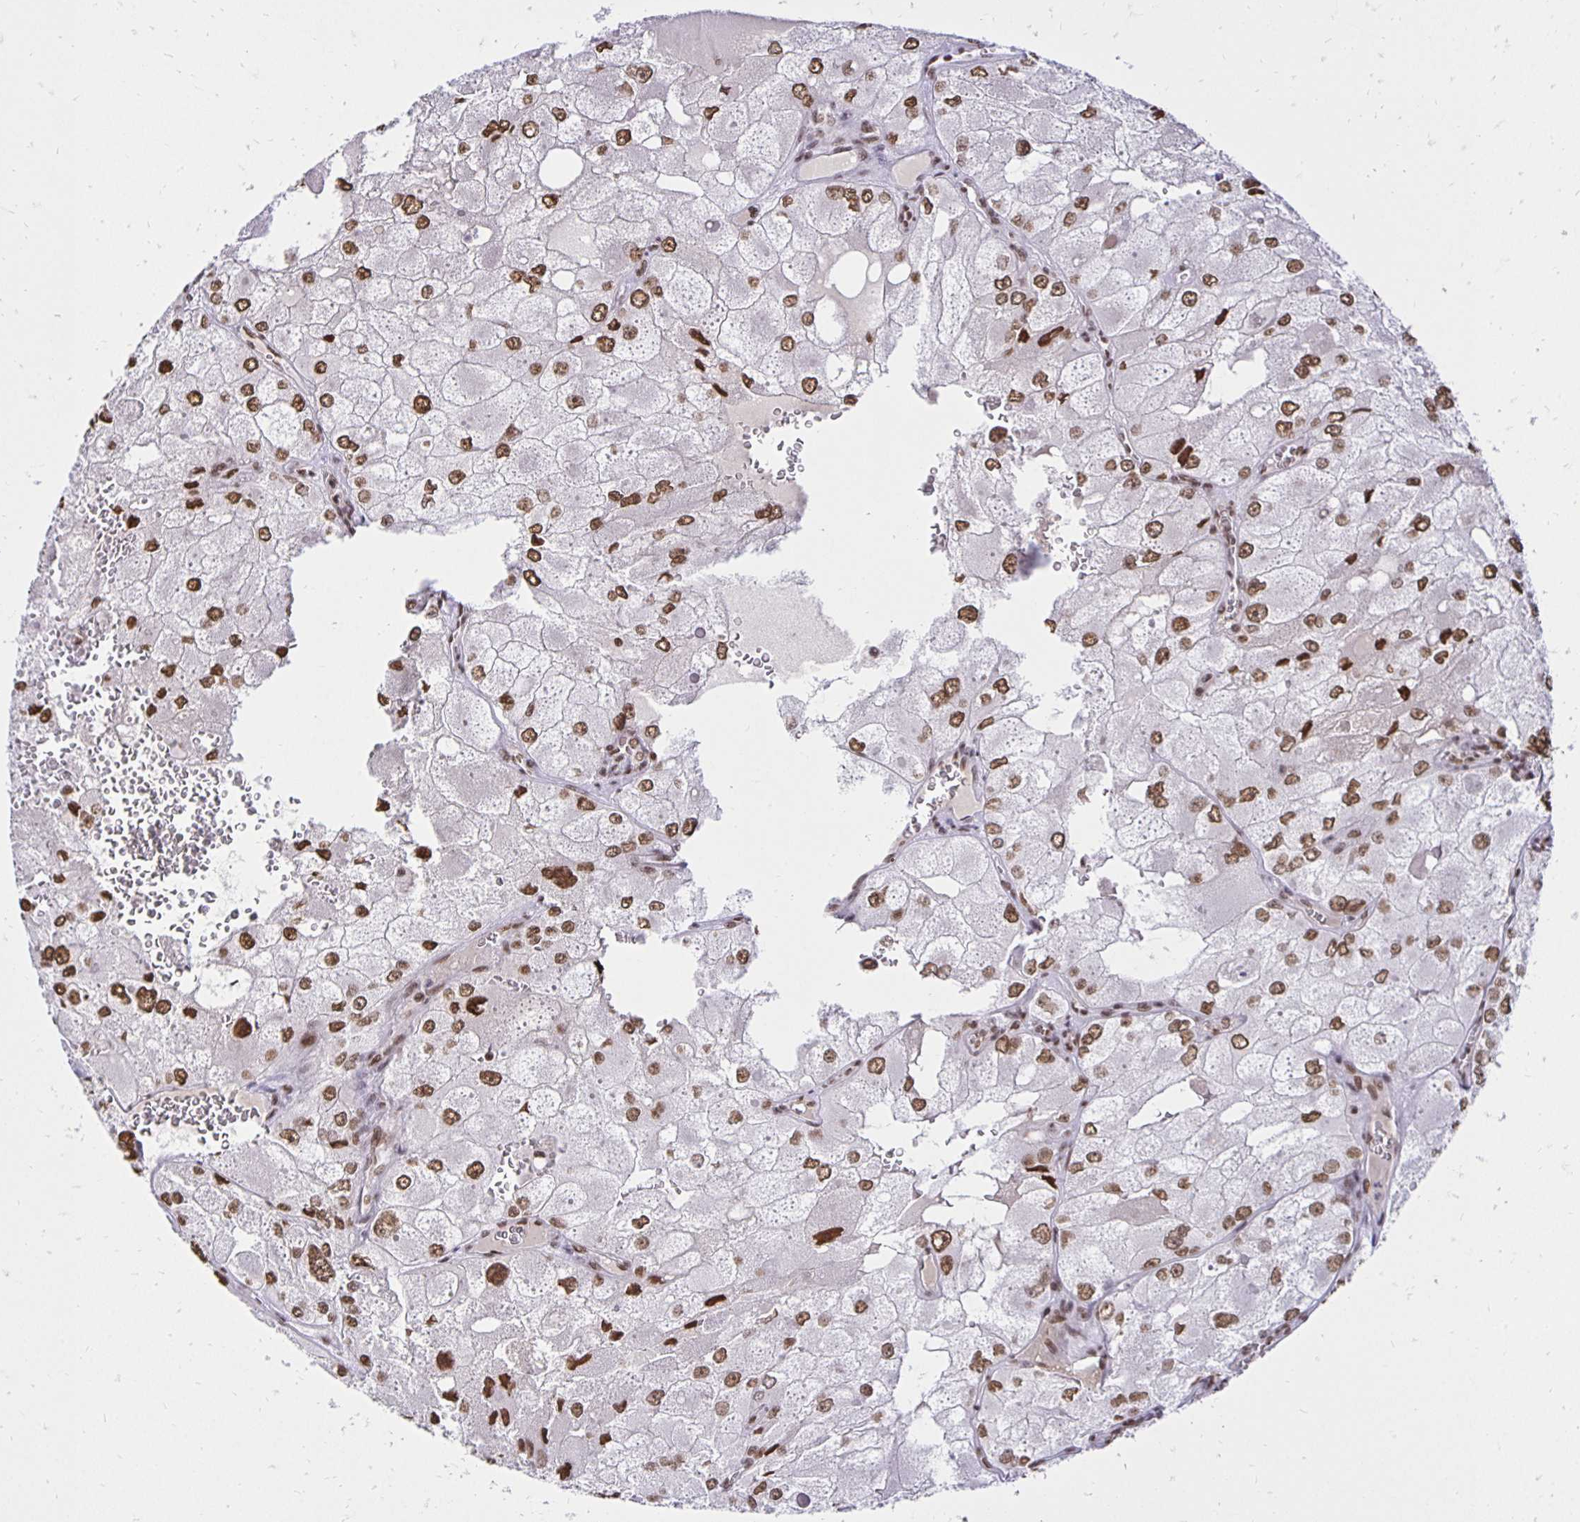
{"staining": {"intensity": "moderate", "quantity": ">75%", "location": "nuclear"}, "tissue": "renal cancer", "cell_type": "Tumor cells", "image_type": "cancer", "snomed": [{"axis": "morphology", "description": "Adenocarcinoma, NOS"}, {"axis": "topography", "description": "Kidney"}], "caption": "Renal cancer stained with DAB (3,3'-diaminobenzidine) IHC demonstrates medium levels of moderate nuclear expression in approximately >75% of tumor cells. The staining was performed using DAB to visualize the protein expression in brown, while the nuclei were stained in blue with hematoxylin (Magnification: 20x).", "gene": "ZNF579", "patient": {"sex": "female", "age": 70}}